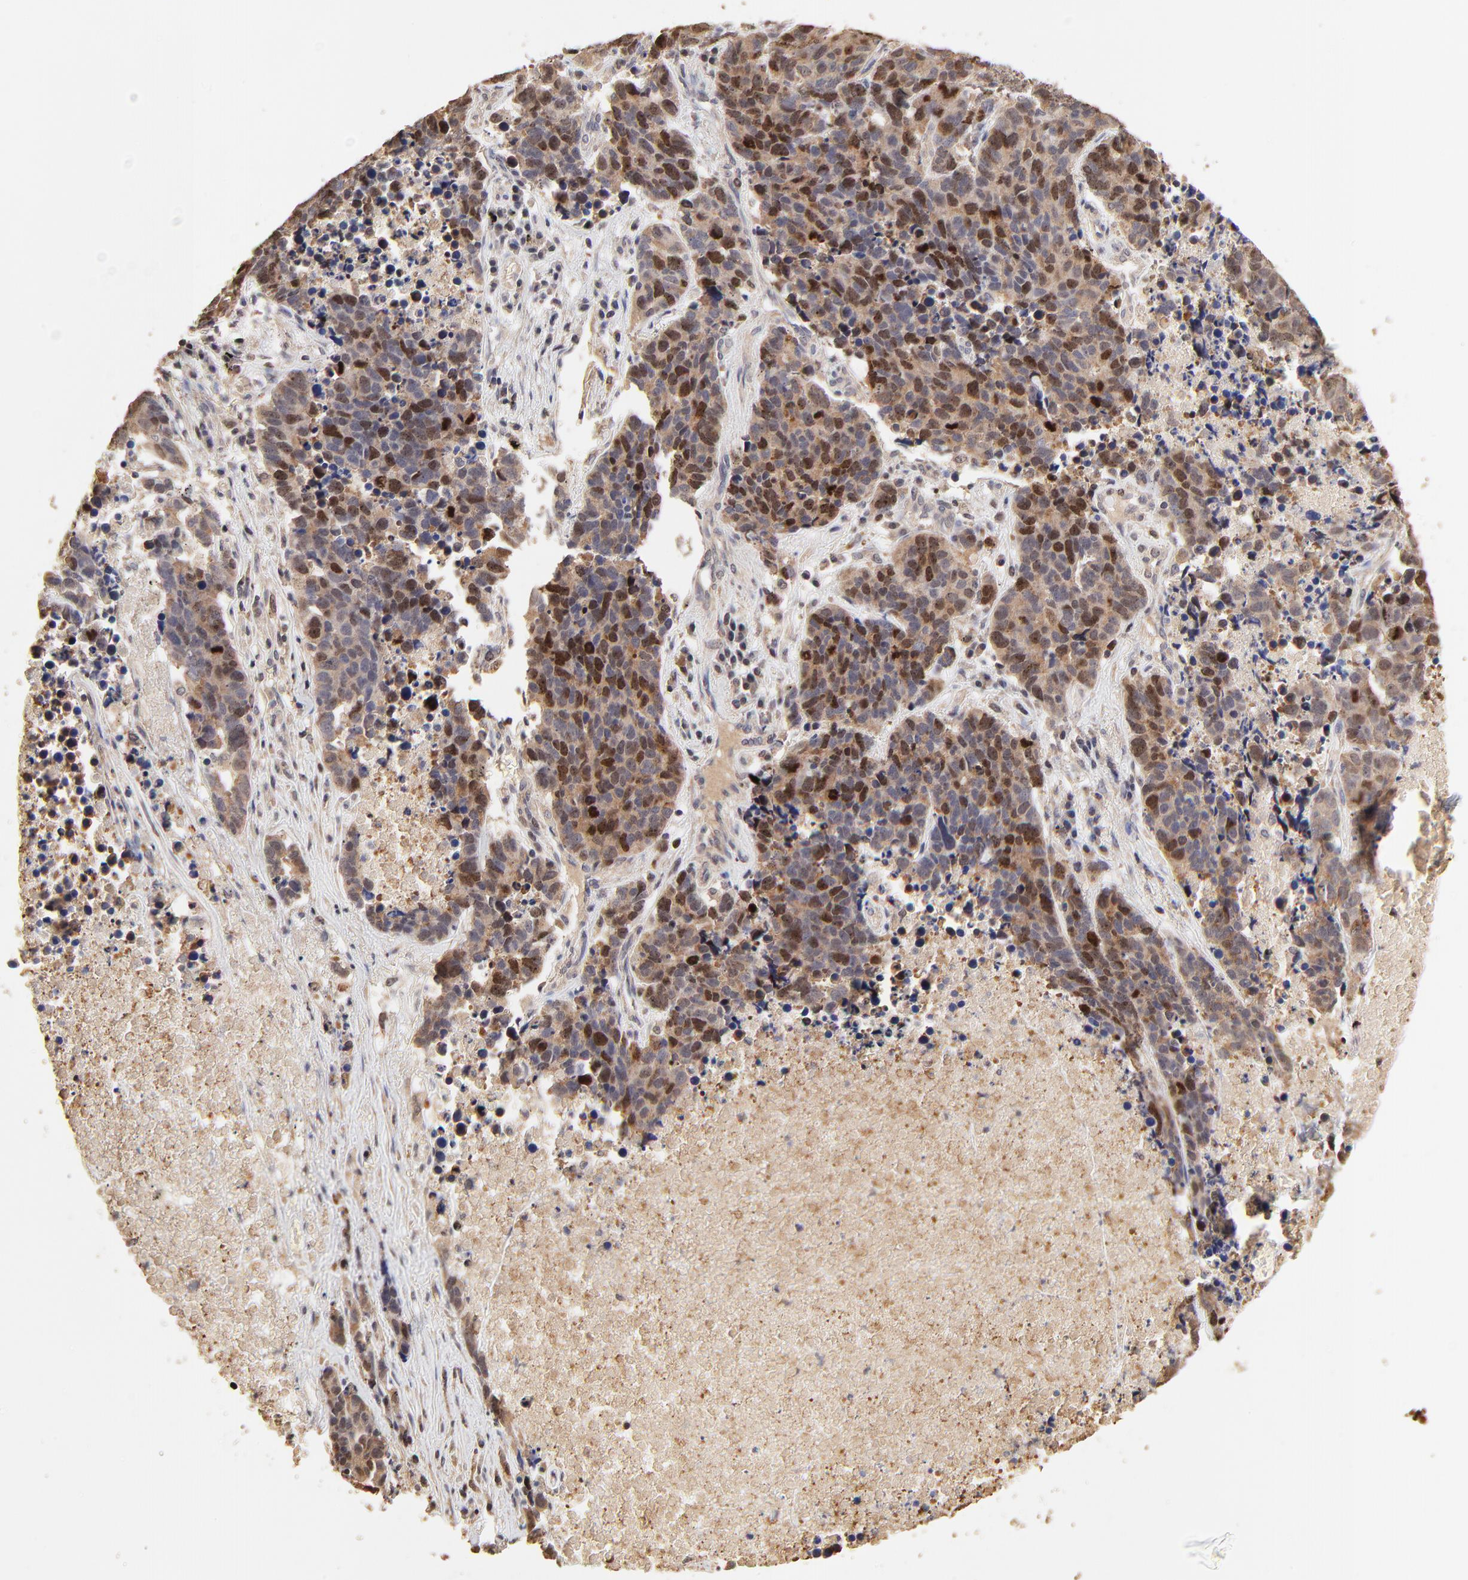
{"staining": {"intensity": "moderate", "quantity": "25%-75%", "location": "nuclear"}, "tissue": "lung cancer", "cell_type": "Tumor cells", "image_type": "cancer", "snomed": [{"axis": "morphology", "description": "Carcinoid, malignant, NOS"}, {"axis": "topography", "description": "Lung"}], "caption": "Moderate nuclear expression for a protein is appreciated in about 25%-75% of tumor cells of lung carcinoid (malignant) using immunohistochemistry (IHC).", "gene": "BIRC5", "patient": {"sex": "male", "age": 60}}